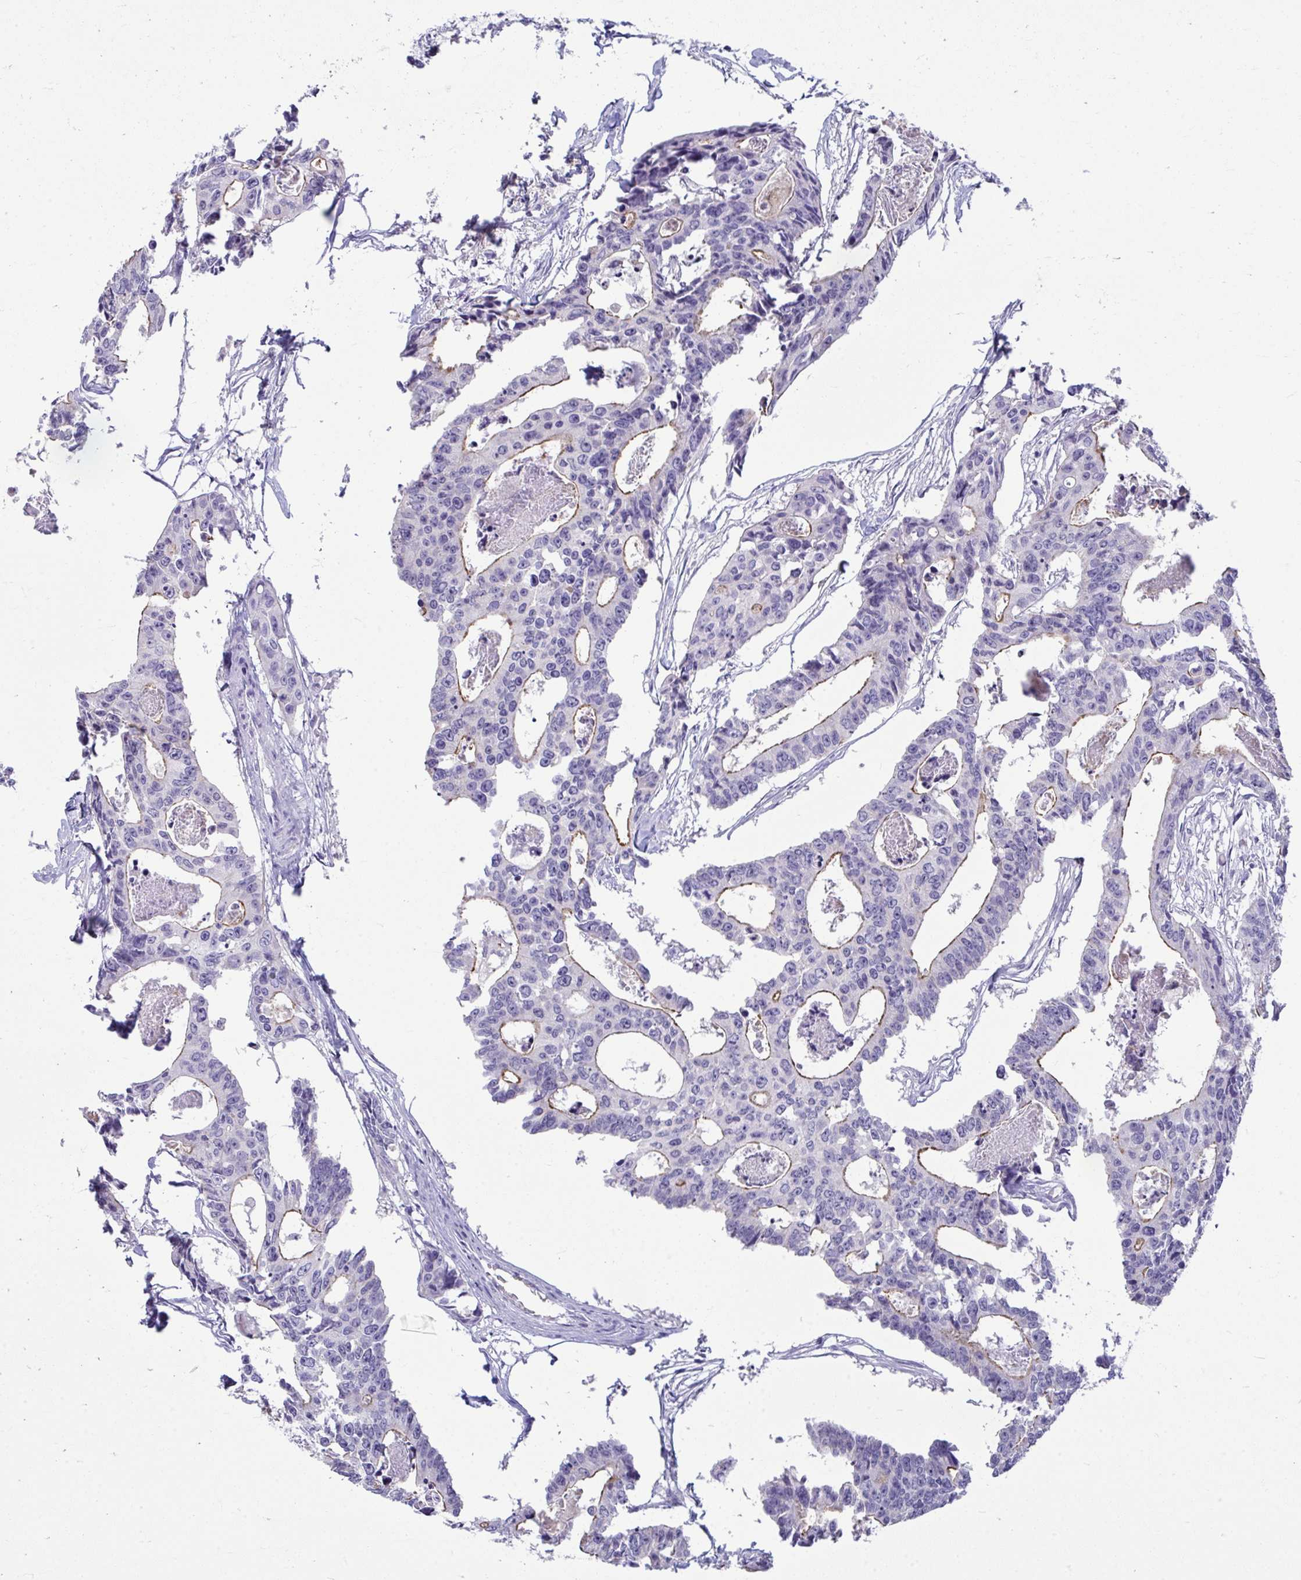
{"staining": {"intensity": "moderate", "quantity": "<25%", "location": "cytoplasmic/membranous"}, "tissue": "colorectal cancer", "cell_type": "Tumor cells", "image_type": "cancer", "snomed": [{"axis": "morphology", "description": "Adenocarcinoma, NOS"}, {"axis": "topography", "description": "Rectum"}], "caption": "Immunohistochemistry (IHC) staining of colorectal cancer, which shows low levels of moderate cytoplasmic/membranous positivity in about <25% of tumor cells indicating moderate cytoplasmic/membranous protein expression. The staining was performed using DAB (brown) for protein detection and nuclei were counterstained in hematoxylin (blue).", "gene": "PIGZ", "patient": {"sex": "male", "age": 57}}